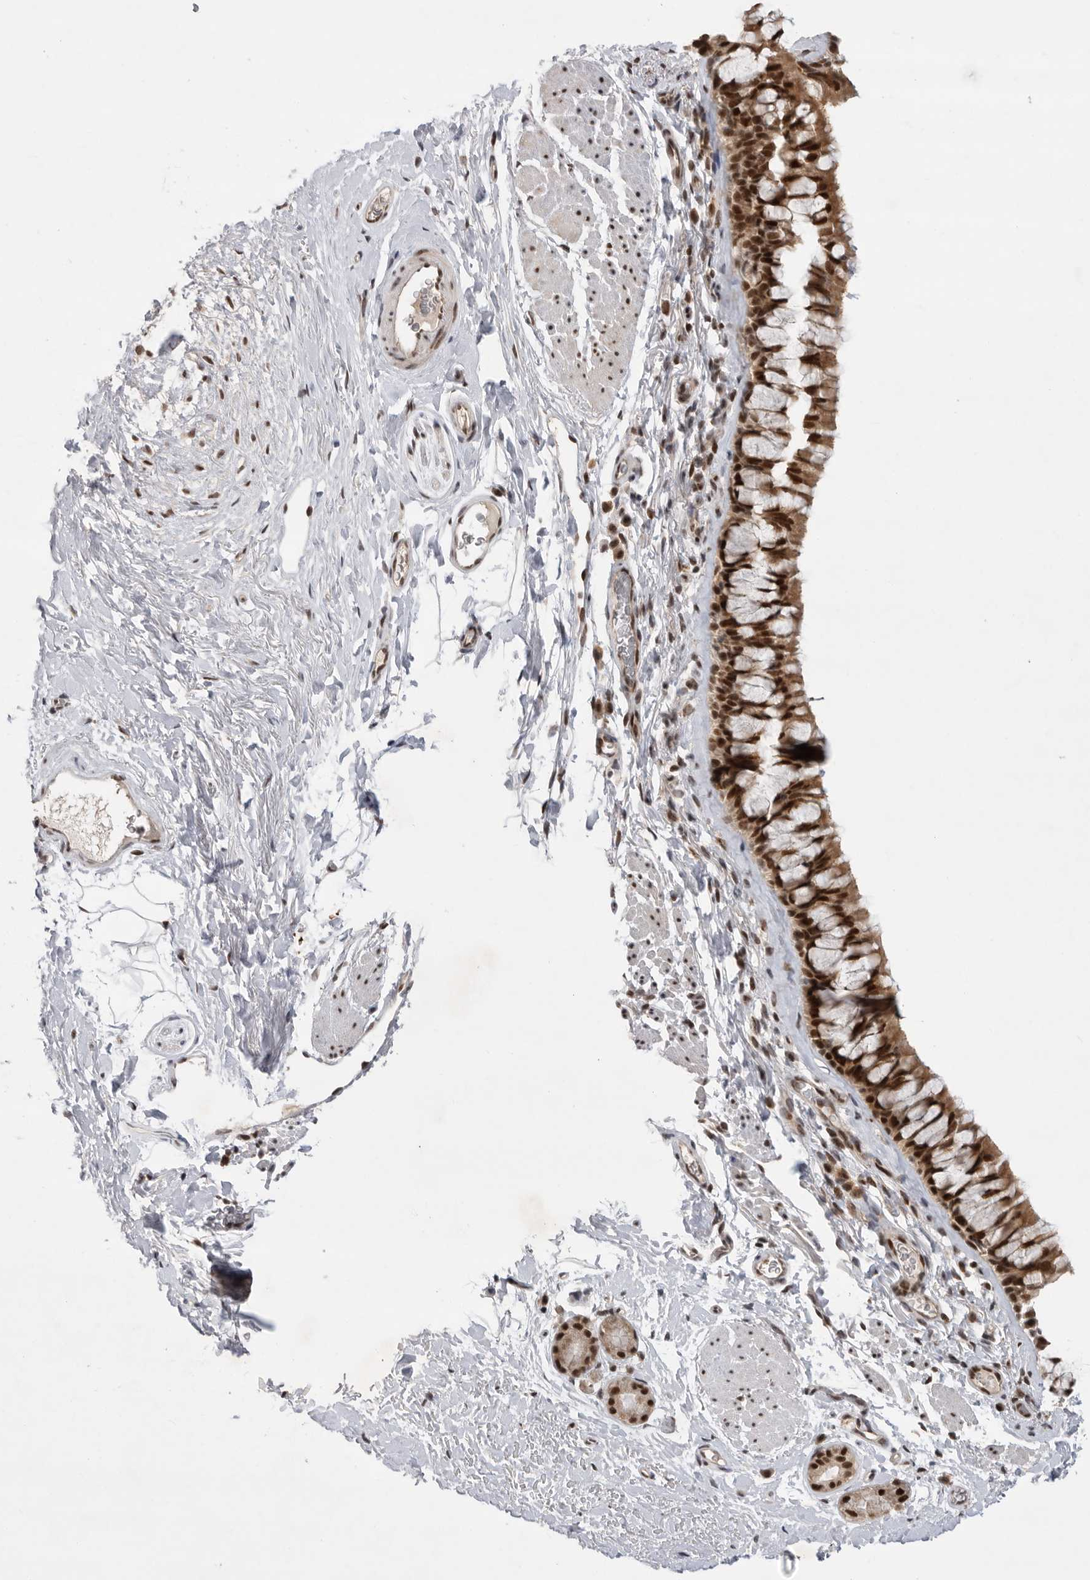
{"staining": {"intensity": "strong", "quantity": ">75%", "location": "cytoplasmic/membranous,nuclear"}, "tissue": "bronchus", "cell_type": "Respiratory epithelial cells", "image_type": "normal", "snomed": [{"axis": "morphology", "description": "Normal tissue, NOS"}, {"axis": "topography", "description": "Cartilage tissue"}, {"axis": "topography", "description": "Bronchus"}], "caption": "An image of bronchus stained for a protein reveals strong cytoplasmic/membranous,nuclear brown staining in respiratory epithelial cells. (IHC, brightfield microscopy, high magnification).", "gene": "ZNF830", "patient": {"sex": "female", "age": 53}}